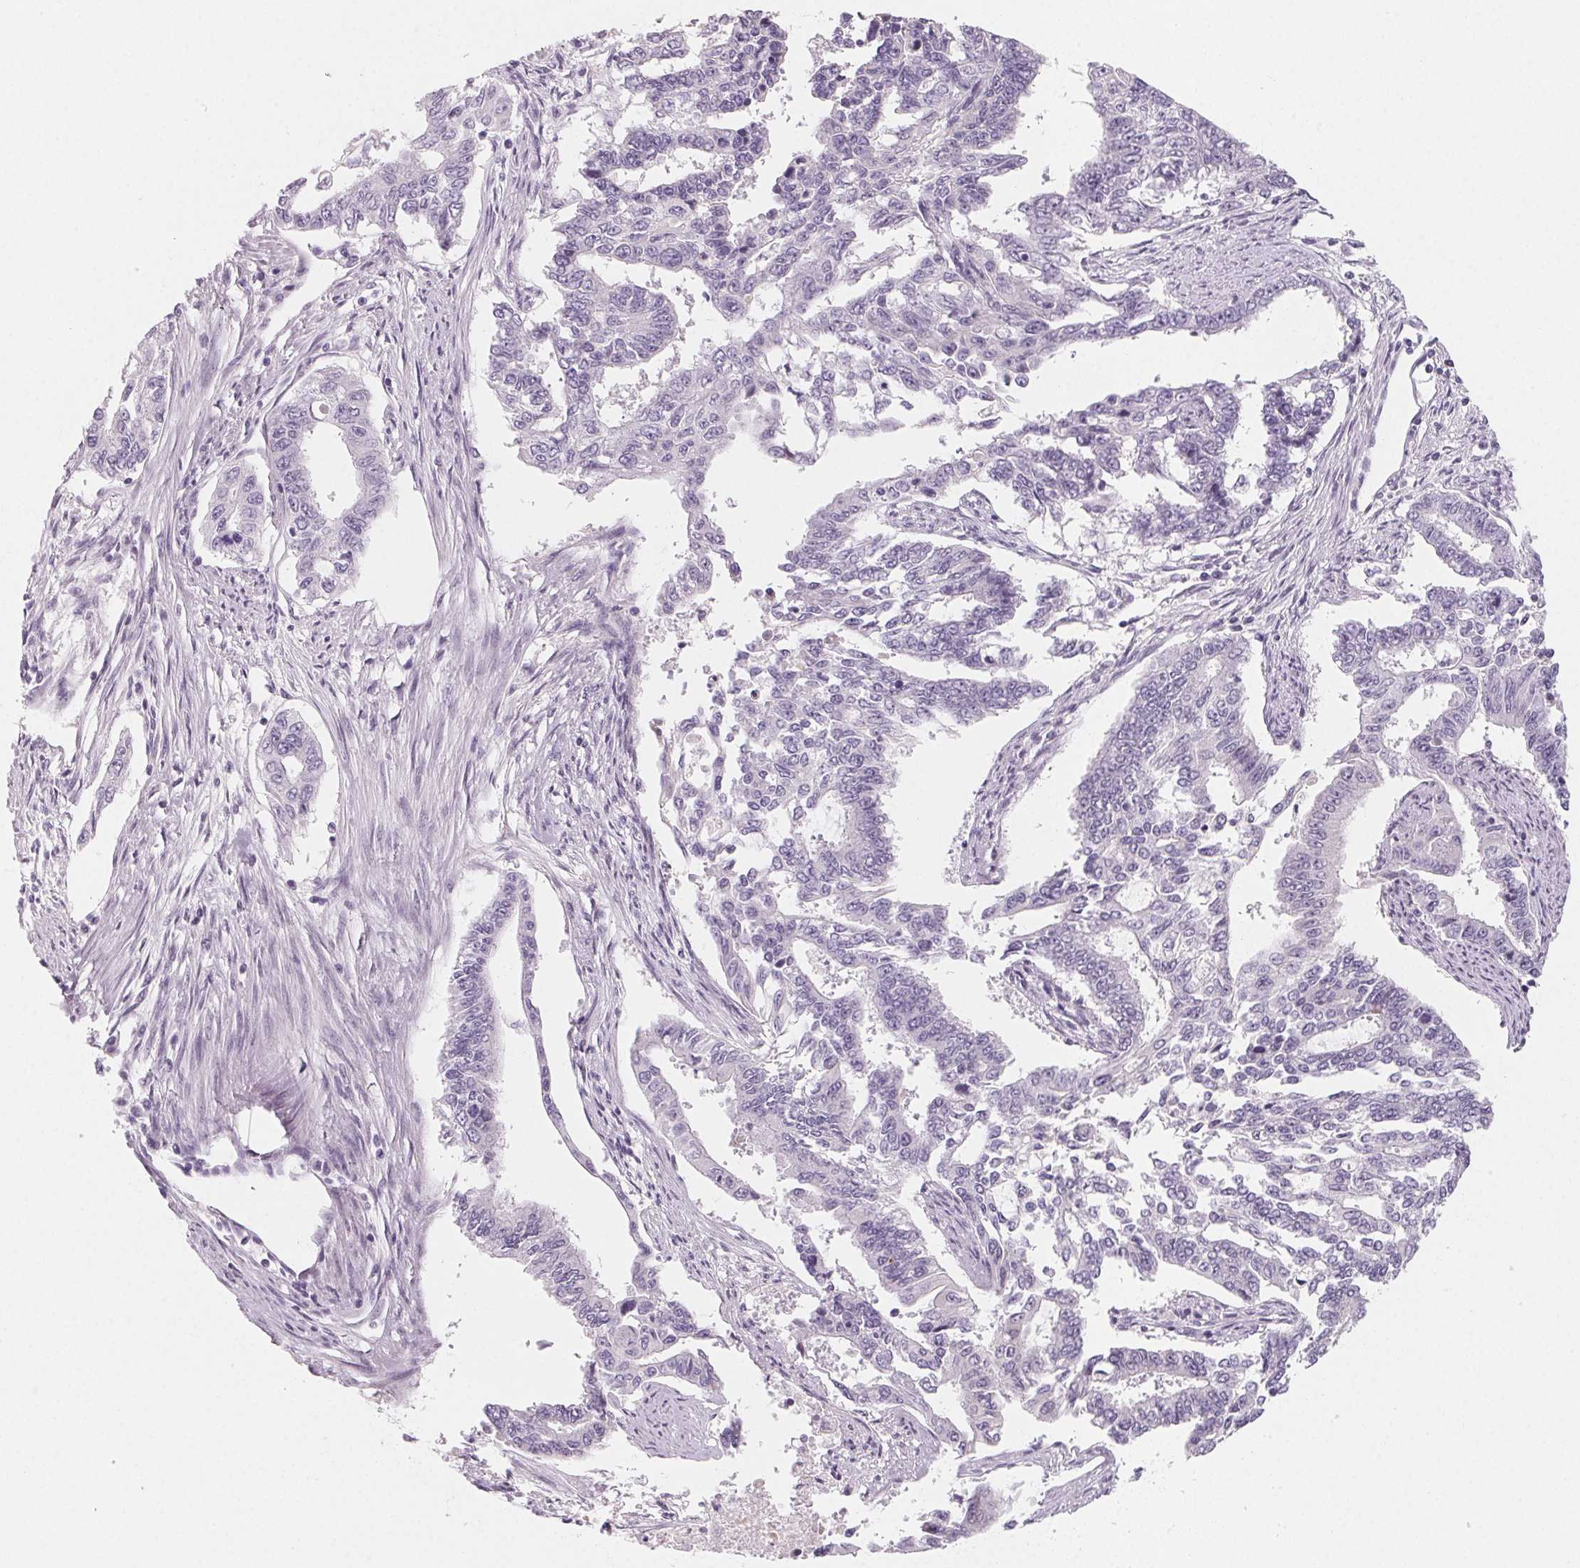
{"staining": {"intensity": "negative", "quantity": "none", "location": "none"}, "tissue": "endometrial cancer", "cell_type": "Tumor cells", "image_type": "cancer", "snomed": [{"axis": "morphology", "description": "Adenocarcinoma, NOS"}, {"axis": "topography", "description": "Uterus"}], "caption": "Endometrial cancer was stained to show a protein in brown. There is no significant expression in tumor cells. The staining was performed using DAB to visualize the protein expression in brown, while the nuclei were stained in blue with hematoxylin (Magnification: 20x).", "gene": "SH3GL2", "patient": {"sex": "female", "age": 59}}